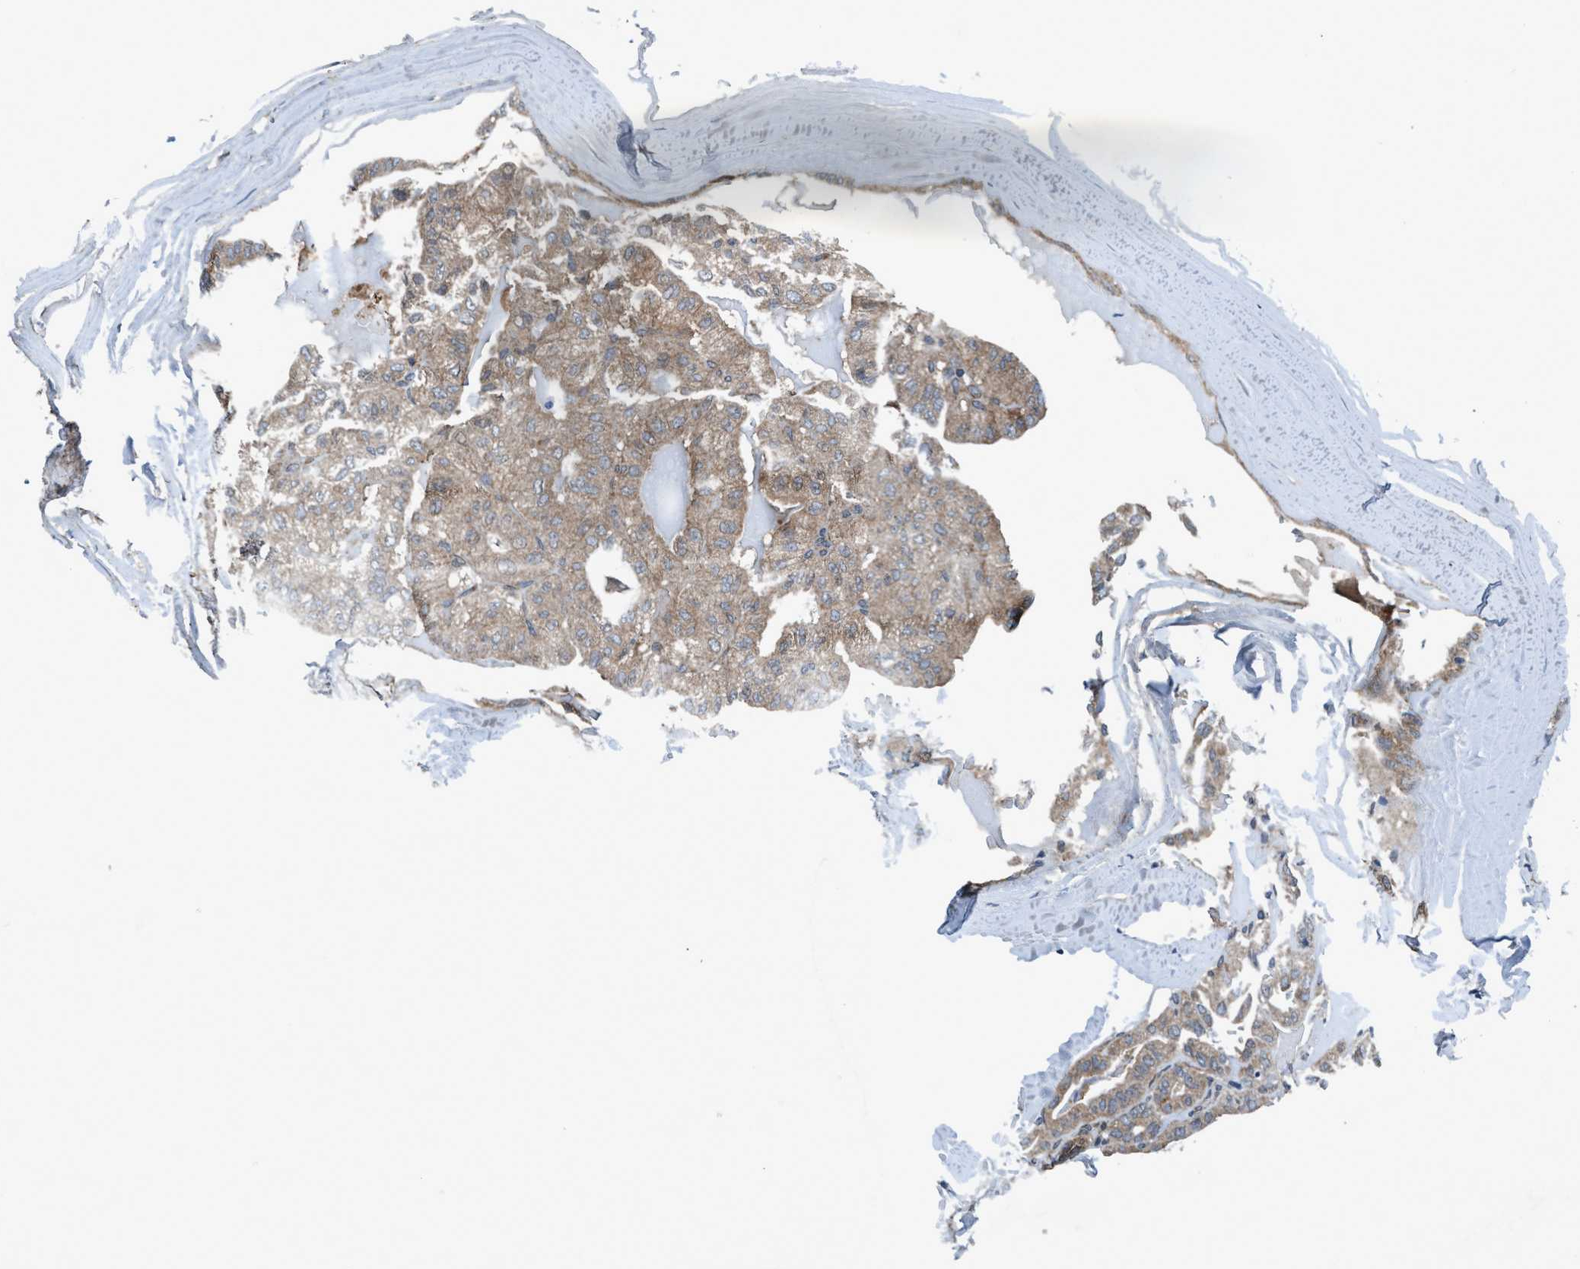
{"staining": {"intensity": "weak", "quantity": ">75%", "location": "cytoplasmic/membranous"}, "tissue": "thyroid cancer", "cell_type": "Tumor cells", "image_type": "cancer", "snomed": [{"axis": "morphology", "description": "Papillary adenocarcinoma, NOS"}, {"axis": "topography", "description": "Thyroid gland"}], "caption": "Immunohistochemical staining of thyroid cancer (papillary adenocarcinoma) reveals weak cytoplasmic/membranous protein positivity in approximately >75% of tumor cells.", "gene": "AKT1S1", "patient": {"sex": "male", "age": 77}}